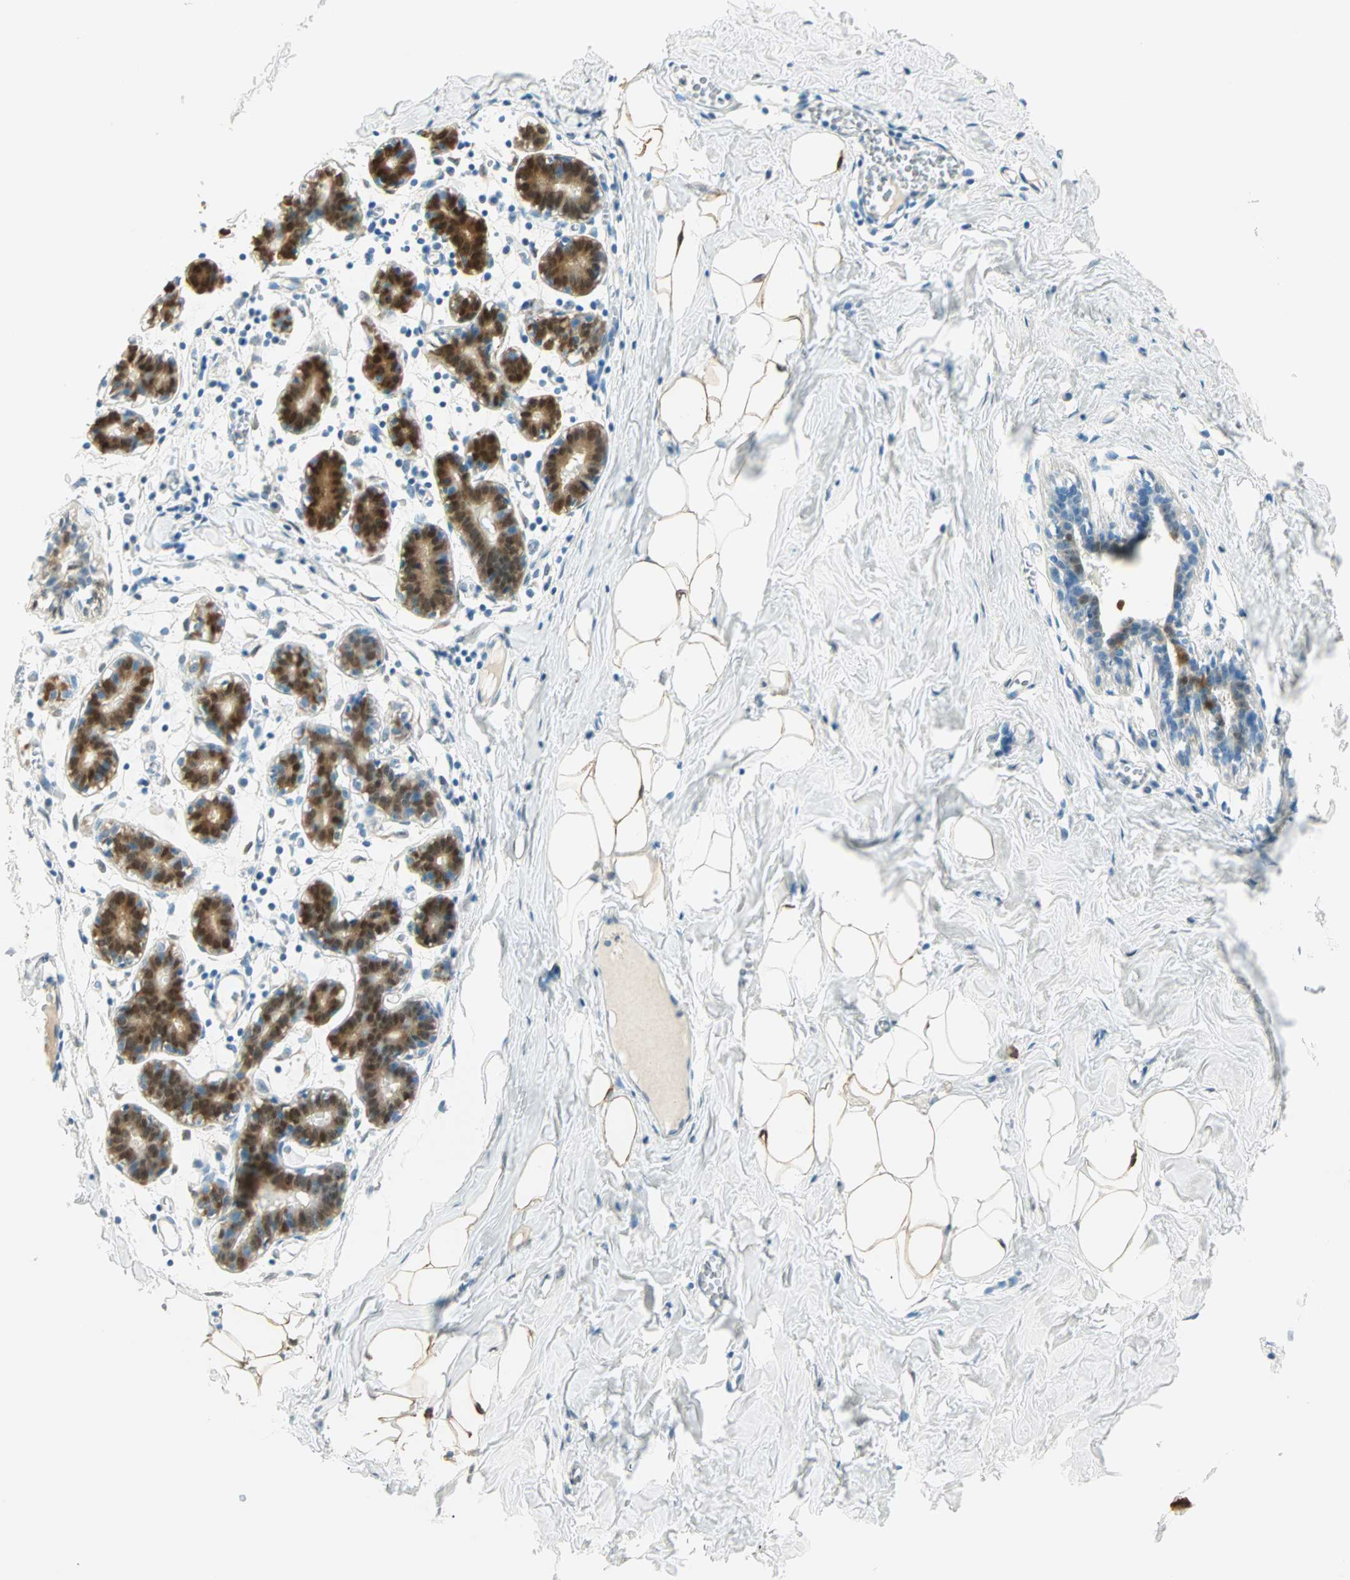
{"staining": {"intensity": "moderate", "quantity": "25%-75%", "location": "cytoplasmic/membranous"}, "tissue": "breast", "cell_type": "Adipocytes", "image_type": "normal", "snomed": [{"axis": "morphology", "description": "Normal tissue, NOS"}, {"axis": "topography", "description": "Breast"}], "caption": "Immunohistochemistry staining of benign breast, which displays medium levels of moderate cytoplasmic/membranous positivity in approximately 25%-75% of adipocytes indicating moderate cytoplasmic/membranous protein expression. The staining was performed using DAB (3,3'-diaminobenzidine) (brown) for protein detection and nuclei were counterstained in hematoxylin (blue).", "gene": "S100A1", "patient": {"sex": "female", "age": 27}}